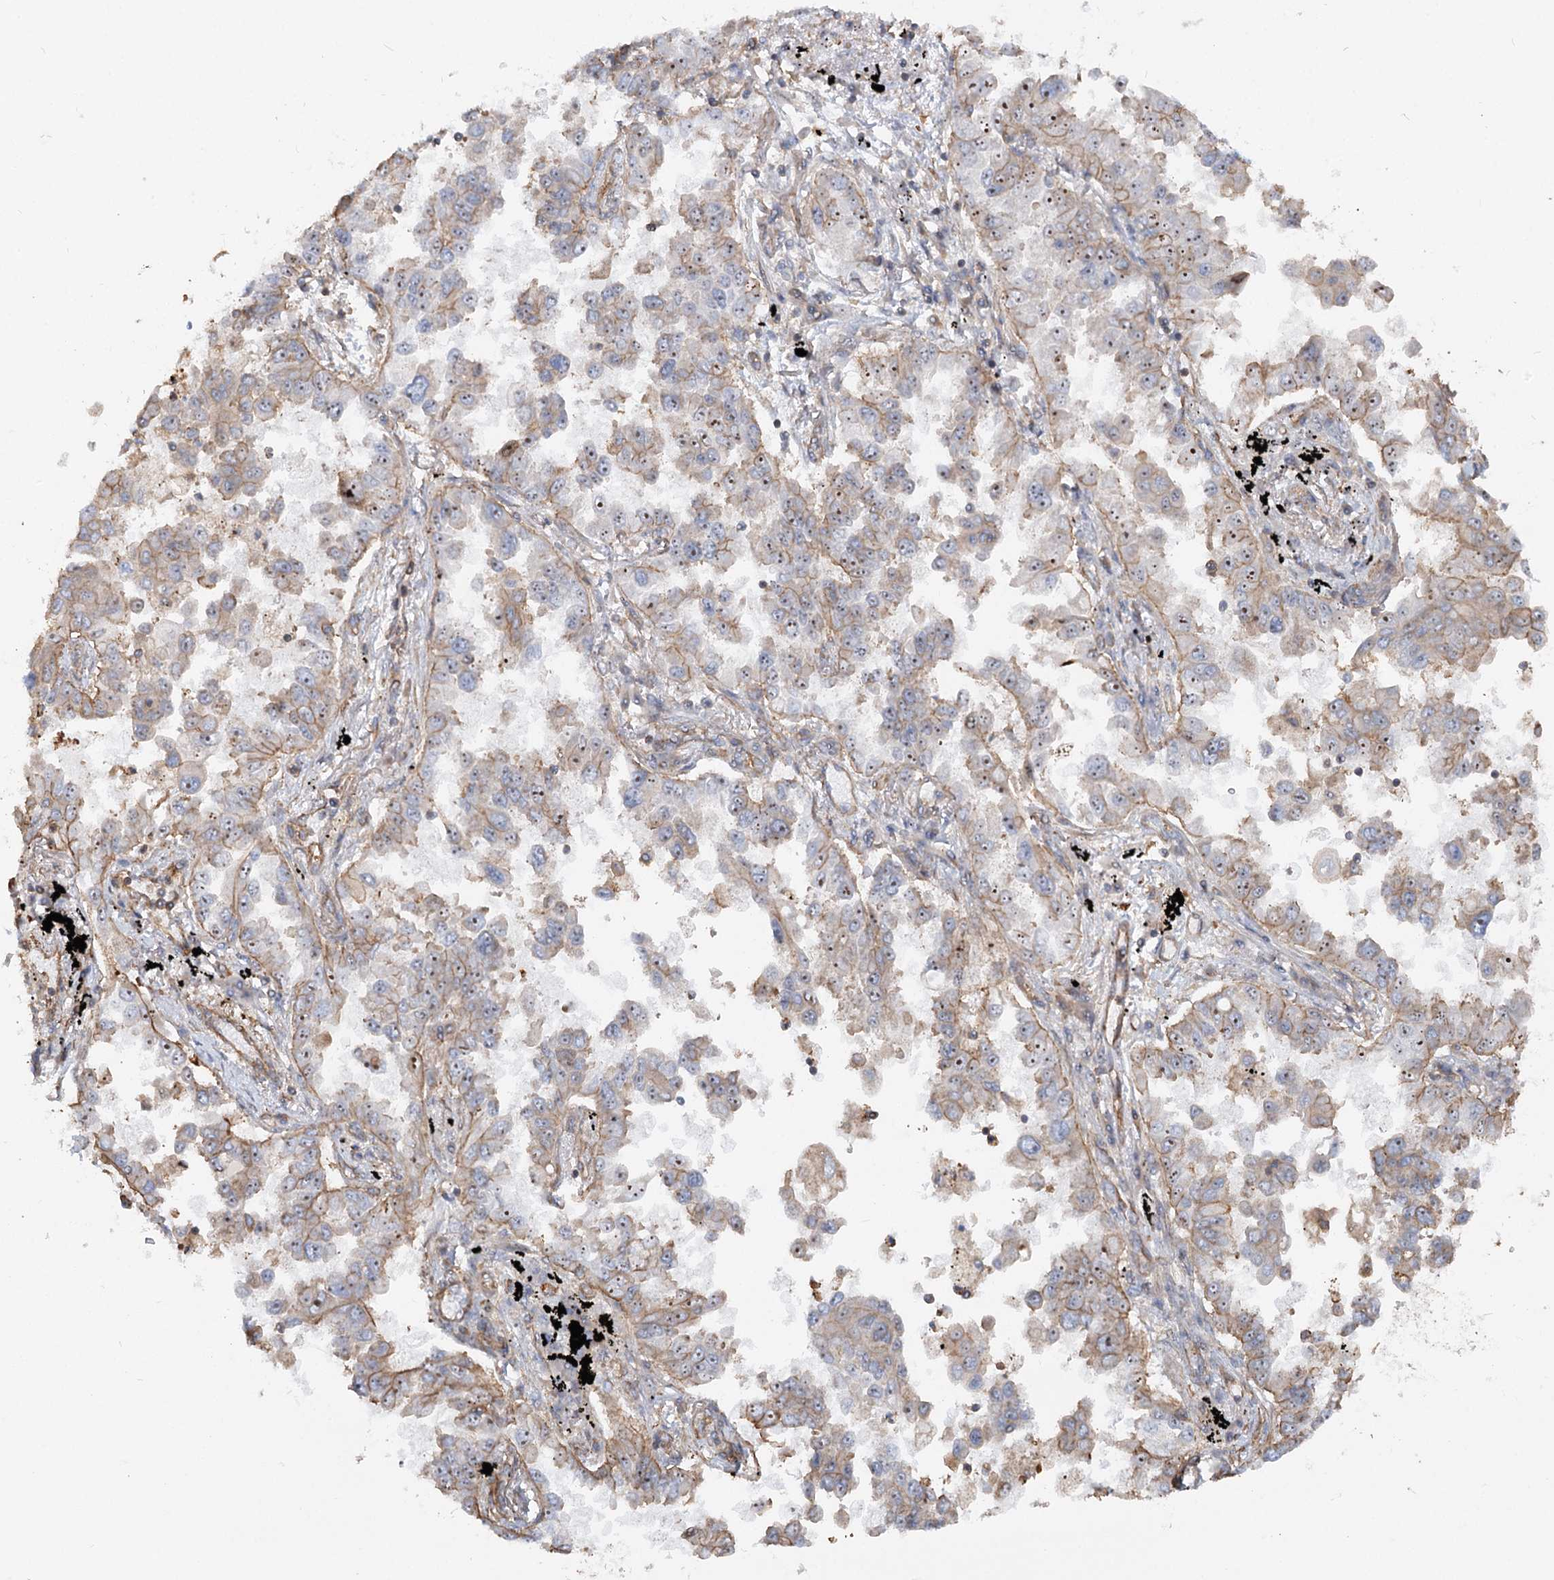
{"staining": {"intensity": "moderate", "quantity": "<25%", "location": "cytoplasmic/membranous,nuclear"}, "tissue": "lung cancer", "cell_type": "Tumor cells", "image_type": "cancer", "snomed": [{"axis": "morphology", "description": "Adenocarcinoma, NOS"}, {"axis": "topography", "description": "Lung"}], "caption": "Immunohistochemical staining of lung adenocarcinoma shows moderate cytoplasmic/membranous and nuclear protein expression in about <25% of tumor cells.", "gene": "WDR36", "patient": {"sex": "female", "age": 67}}